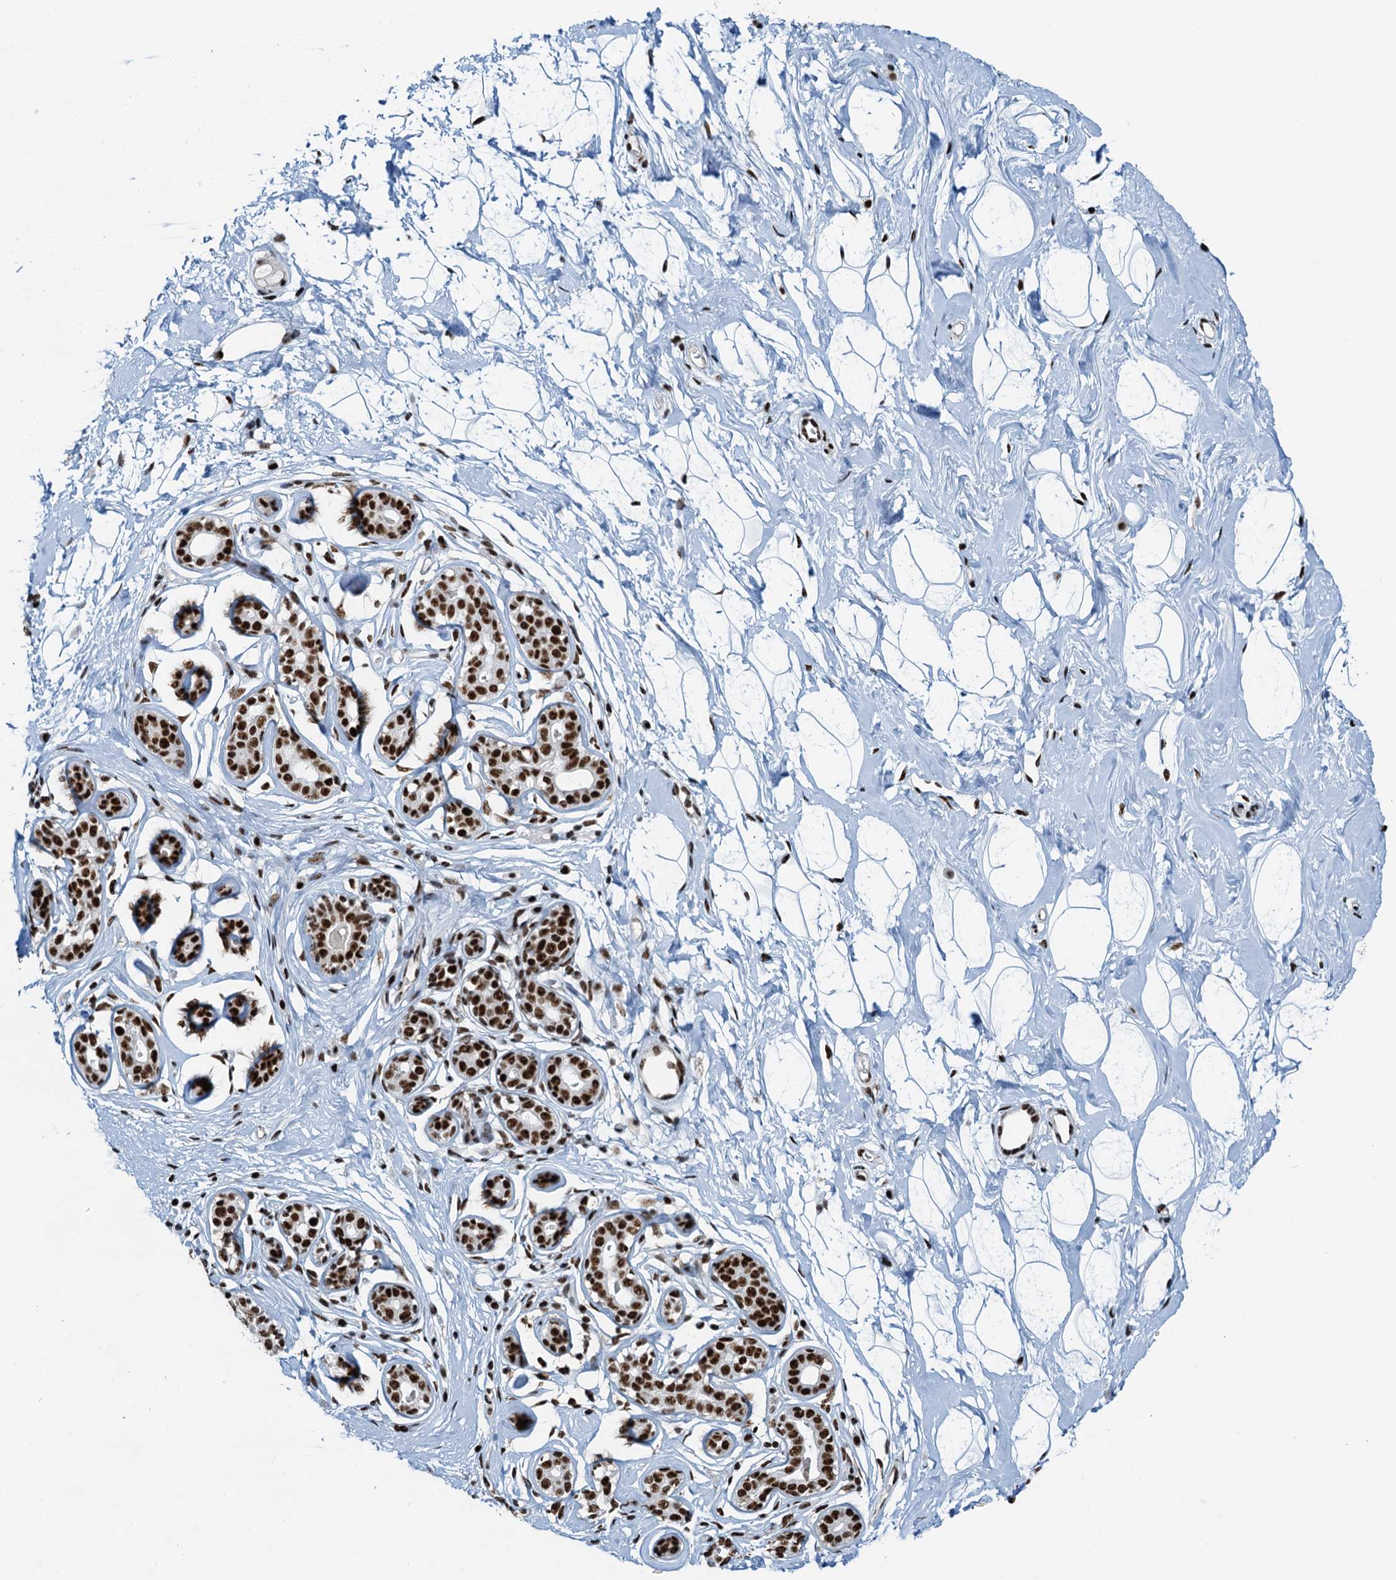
{"staining": {"intensity": "moderate", "quantity": ">75%", "location": "nuclear"}, "tissue": "breast", "cell_type": "Adipocytes", "image_type": "normal", "snomed": [{"axis": "morphology", "description": "Normal tissue, NOS"}, {"axis": "morphology", "description": "Adenoma, NOS"}, {"axis": "topography", "description": "Breast"}], "caption": "An immunohistochemistry (IHC) photomicrograph of normal tissue is shown. Protein staining in brown highlights moderate nuclear positivity in breast within adipocytes.", "gene": "RBM26", "patient": {"sex": "female", "age": 23}}